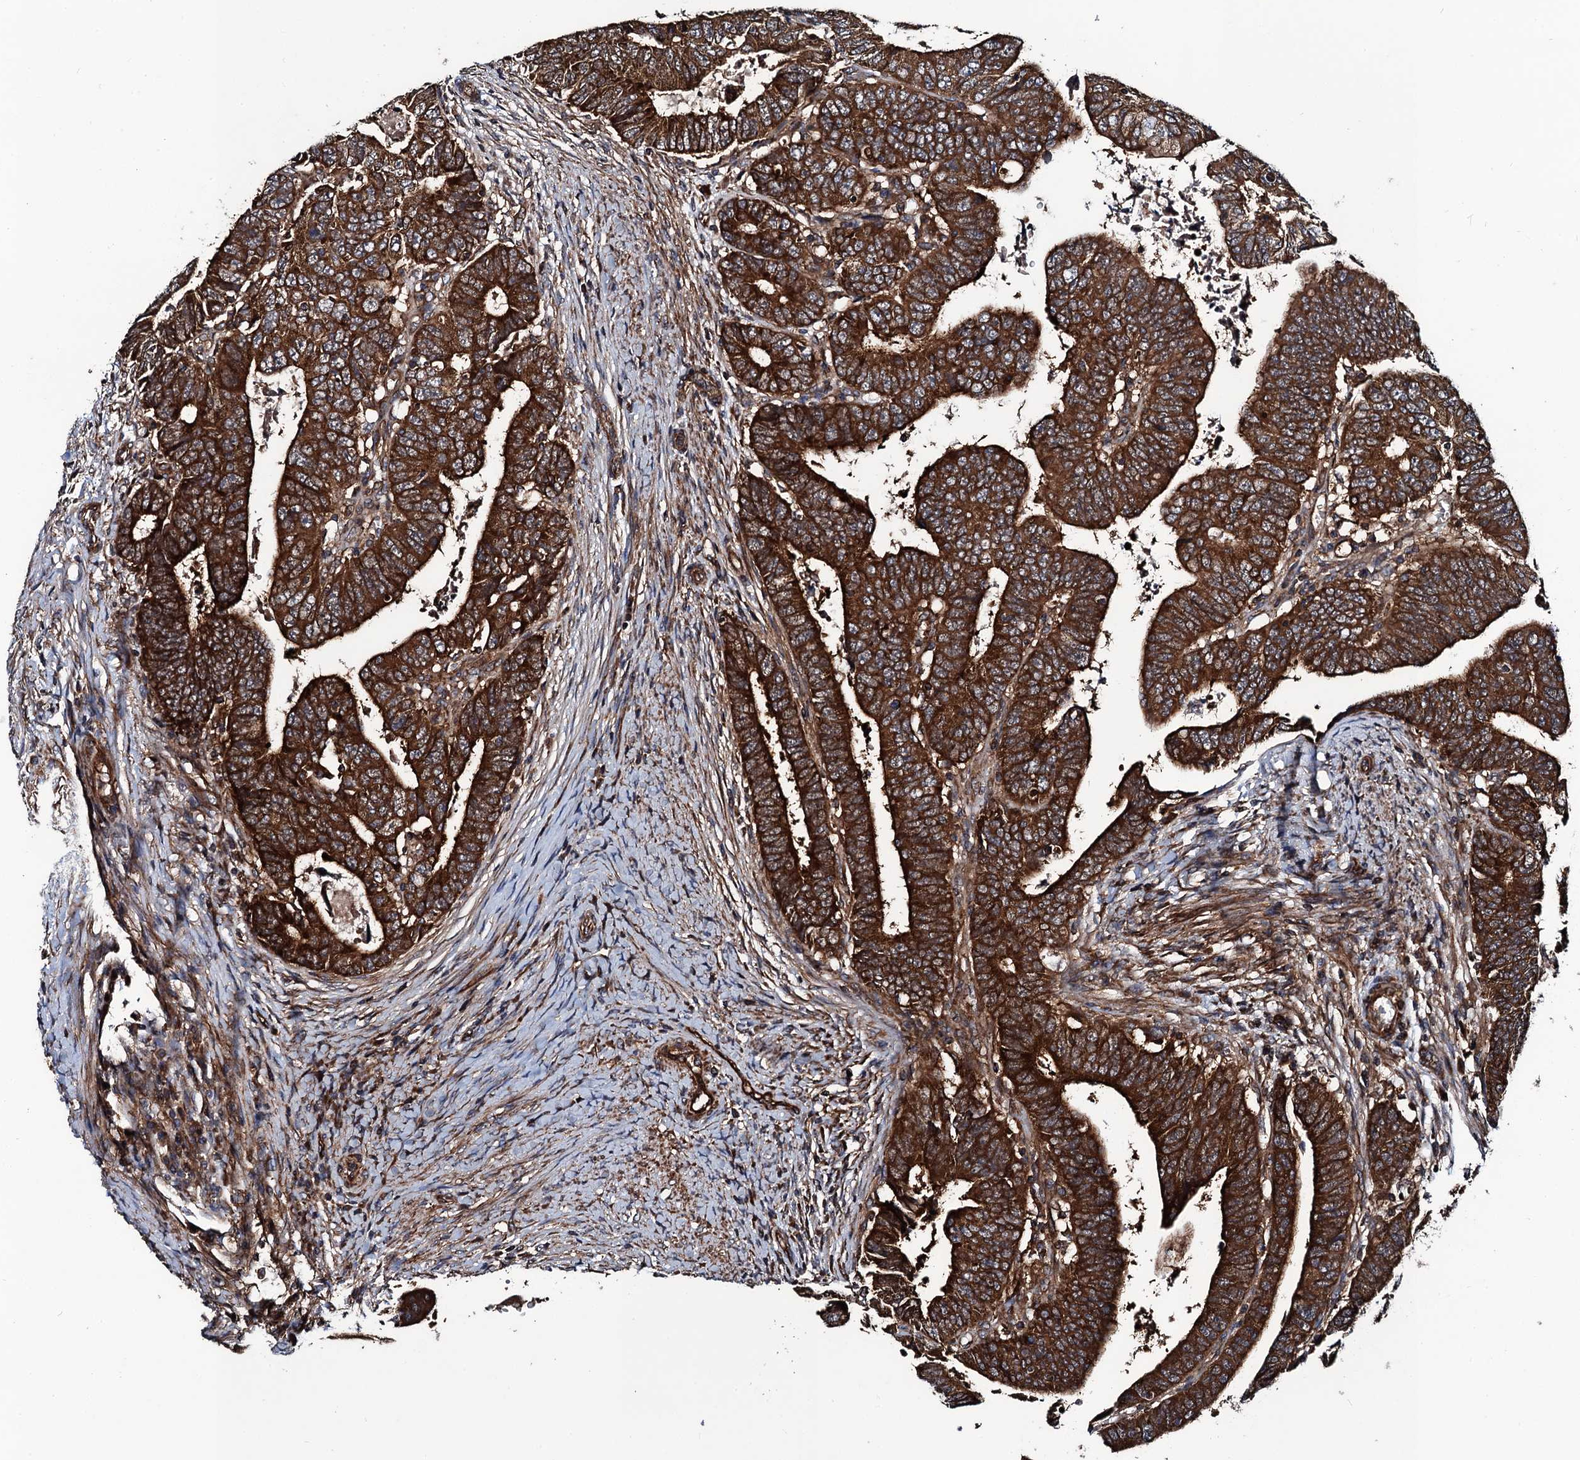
{"staining": {"intensity": "strong", "quantity": ">75%", "location": "cytoplasmic/membranous"}, "tissue": "colorectal cancer", "cell_type": "Tumor cells", "image_type": "cancer", "snomed": [{"axis": "morphology", "description": "Normal tissue, NOS"}, {"axis": "morphology", "description": "Adenocarcinoma, NOS"}, {"axis": "topography", "description": "Rectum"}], "caption": "Colorectal cancer (adenocarcinoma) stained with a brown dye displays strong cytoplasmic/membranous positive expression in about >75% of tumor cells.", "gene": "NEK1", "patient": {"sex": "female", "age": 65}}